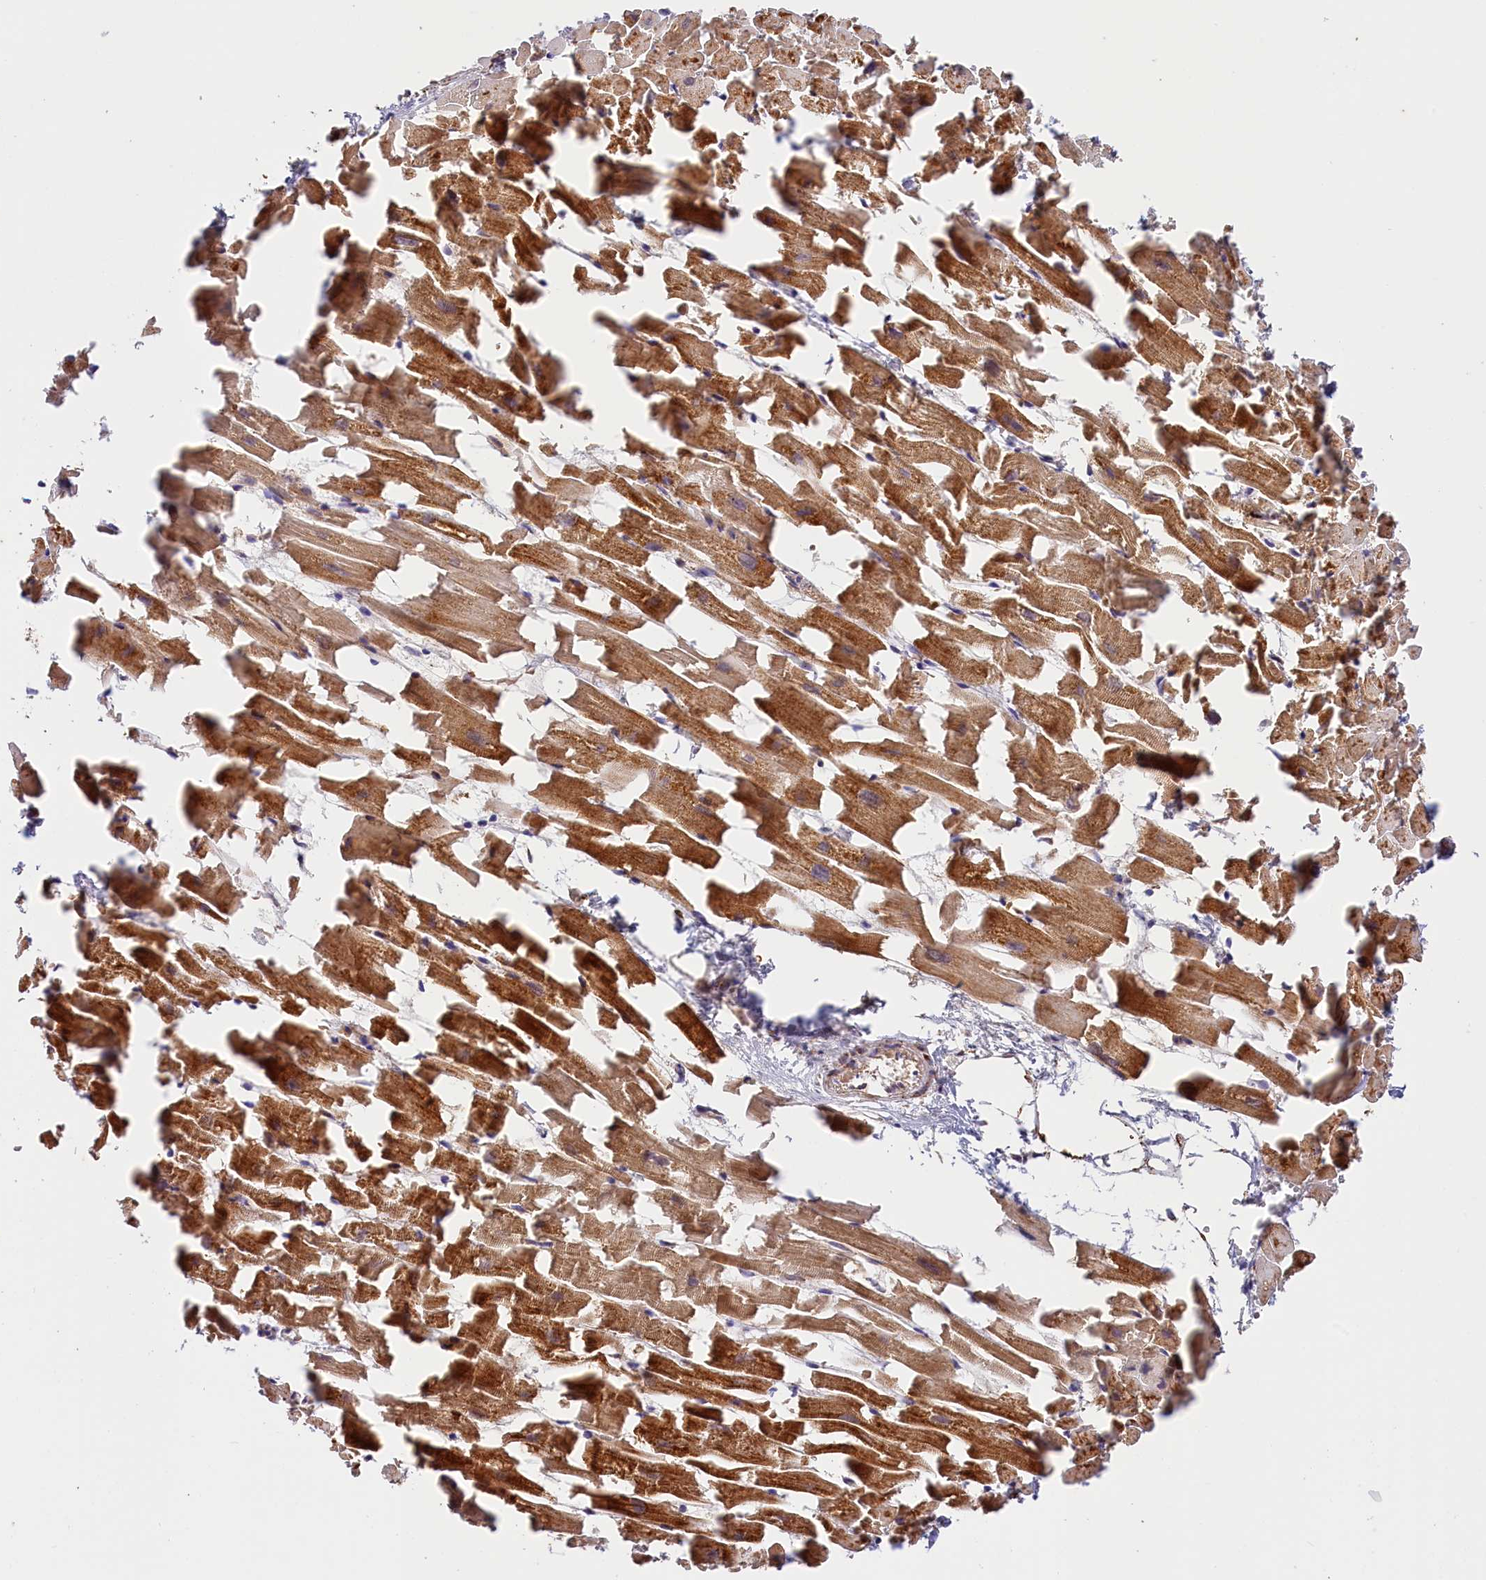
{"staining": {"intensity": "strong", "quantity": ">75%", "location": "cytoplasmic/membranous"}, "tissue": "heart muscle", "cell_type": "Cardiomyocytes", "image_type": "normal", "snomed": [{"axis": "morphology", "description": "Normal tissue, NOS"}, {"axis": "topography", "description": "Heart"}], "caption": "Brown immunohistochemical staining in unremarkable human heart muscle reveals strong cytoplasmic/membranous staining in approximately >75% of cardiomyocytes.", "gene": "AKTIP", "patient": {"sex": "female", "age": 64}}